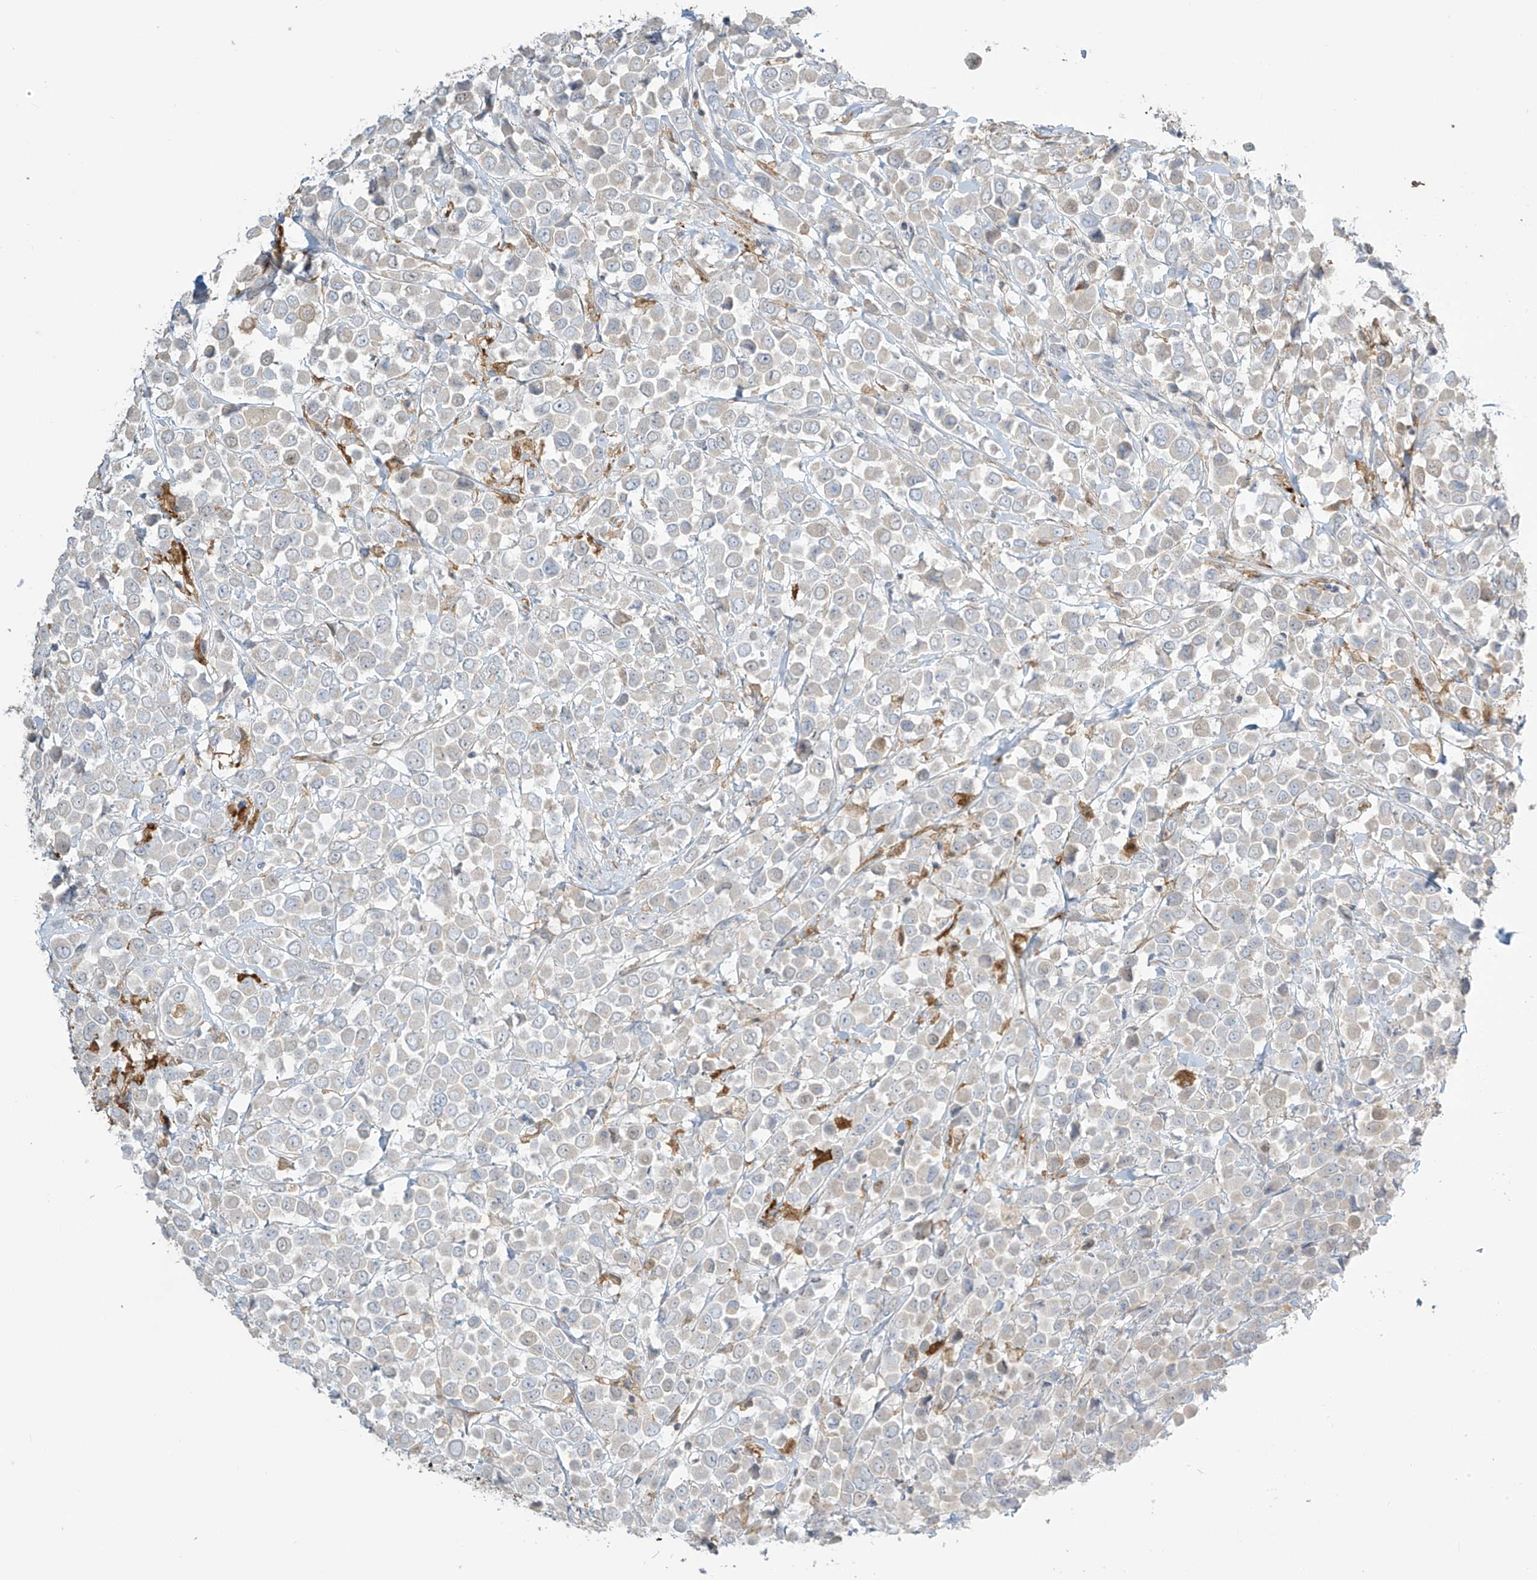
{"staining": {"intensity": "negative", "quantity": "none", "location": "none"}, "tissue": "breast cancer", "cell_type": "Tumor cells", "image_type": "cancer", "snomed": [{"axis": "morphology", "description": "Duct carcinoma"}, {"axis": "topography", "description": "Breast"}], "caption": "Immunohistochemistry of infiltrating ductal carcinoma (breast) shows no staining in tumor cells.", "gene": "TAGAP", "patient": {"sex": "female", "age": 61}}